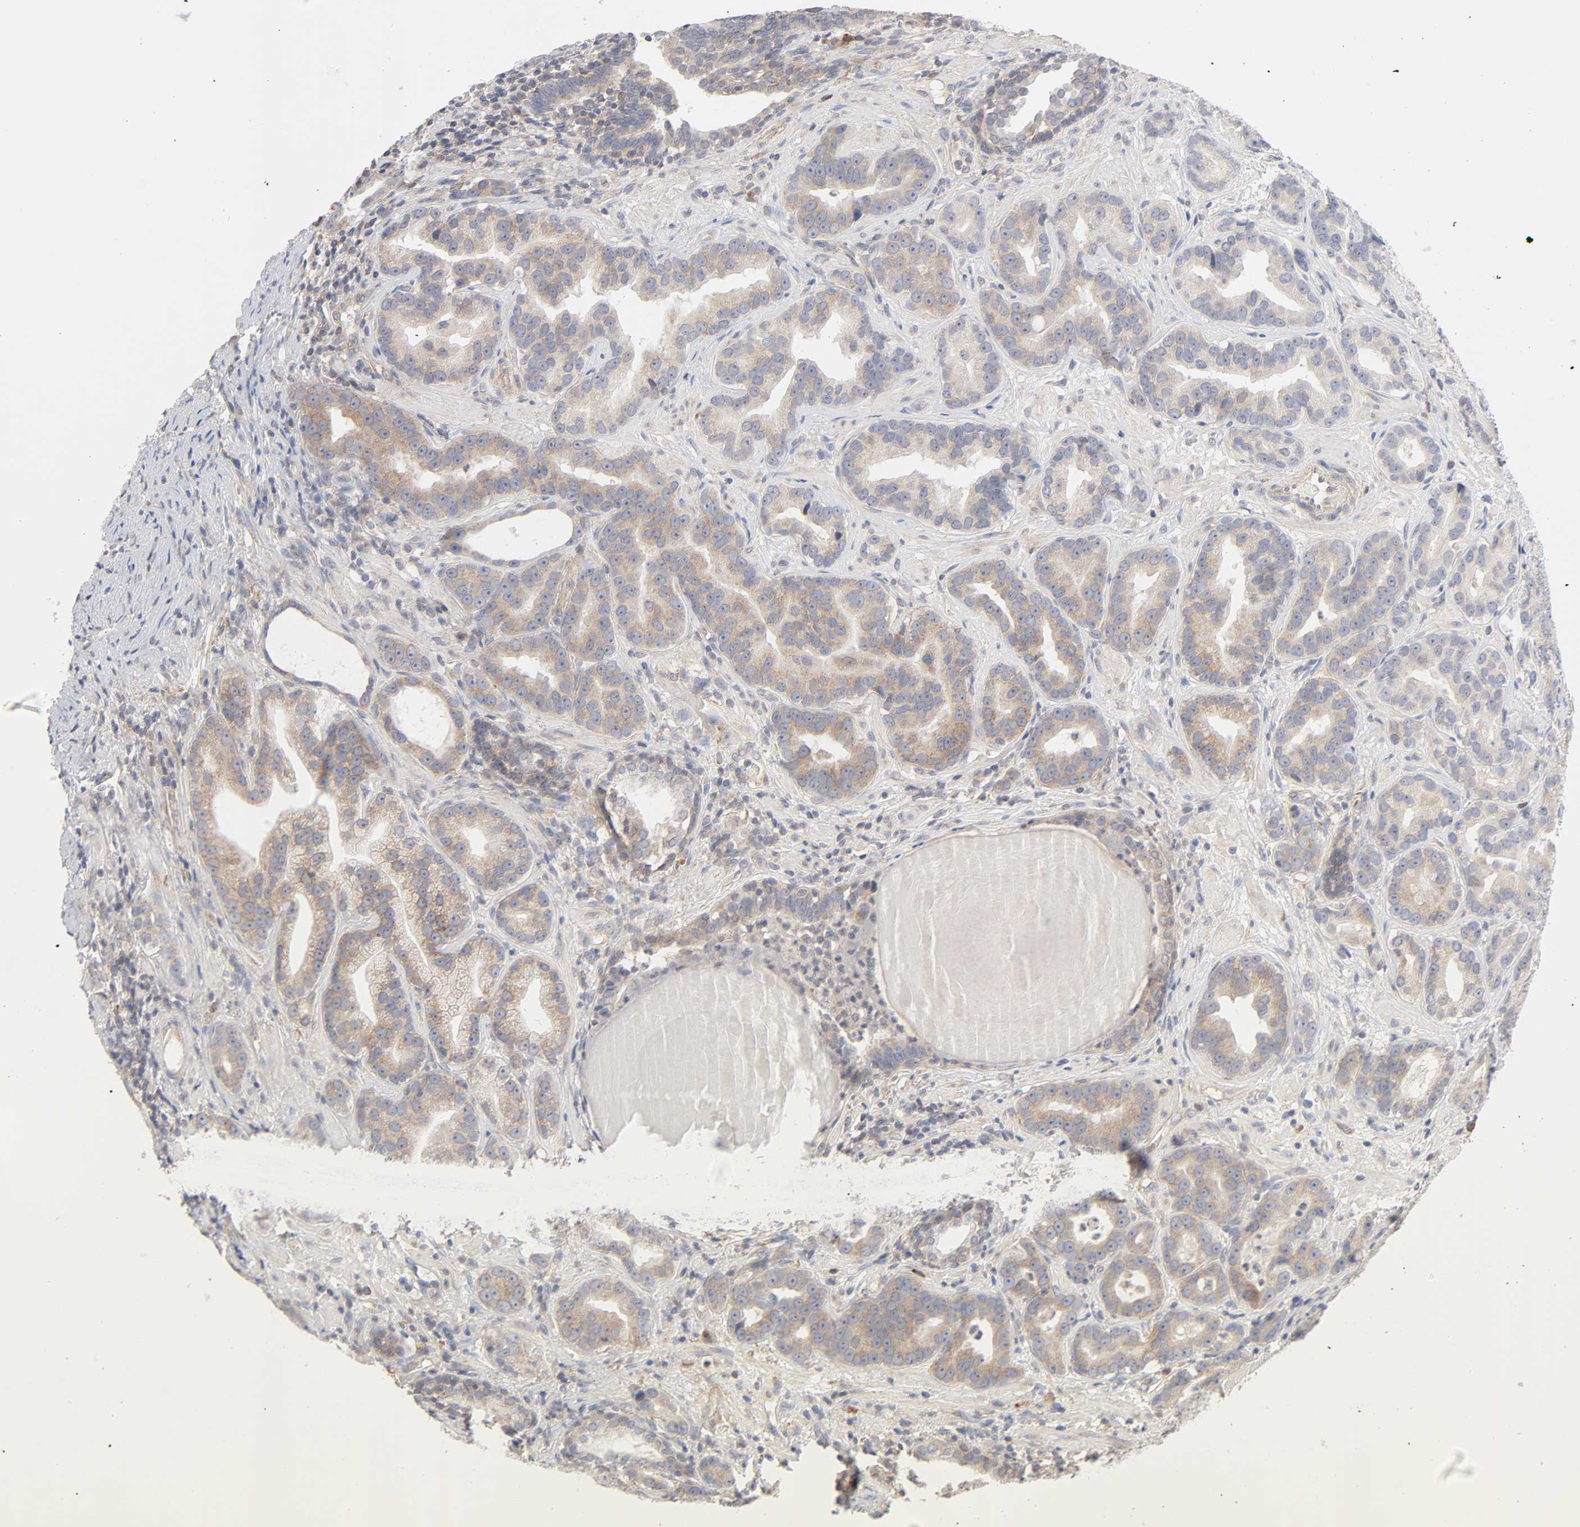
{"staining": {"intensity": "weak", "quantity": ">75%", "location": "cytoplasmic/membranous"}, "tissue": "prostate cancer", "cell_type": "Tumor cells", "image_type": "cancer", "snomed": [{"axis": "morphology", "description": "Adenocarcinoma, Low grade"}, {"axis": "topography", "description": "Prostate"}], "caption": "Prostate cancer (low-grade adenocarcinoma) stained with DAB immunohistochemistry (IHC) exhibits low levels of weak cytoplasmic/membranous expression in approximately >75% of tumor cells.", "gene": "IL4R", "patient": {"sex": "male", "age": 59}}